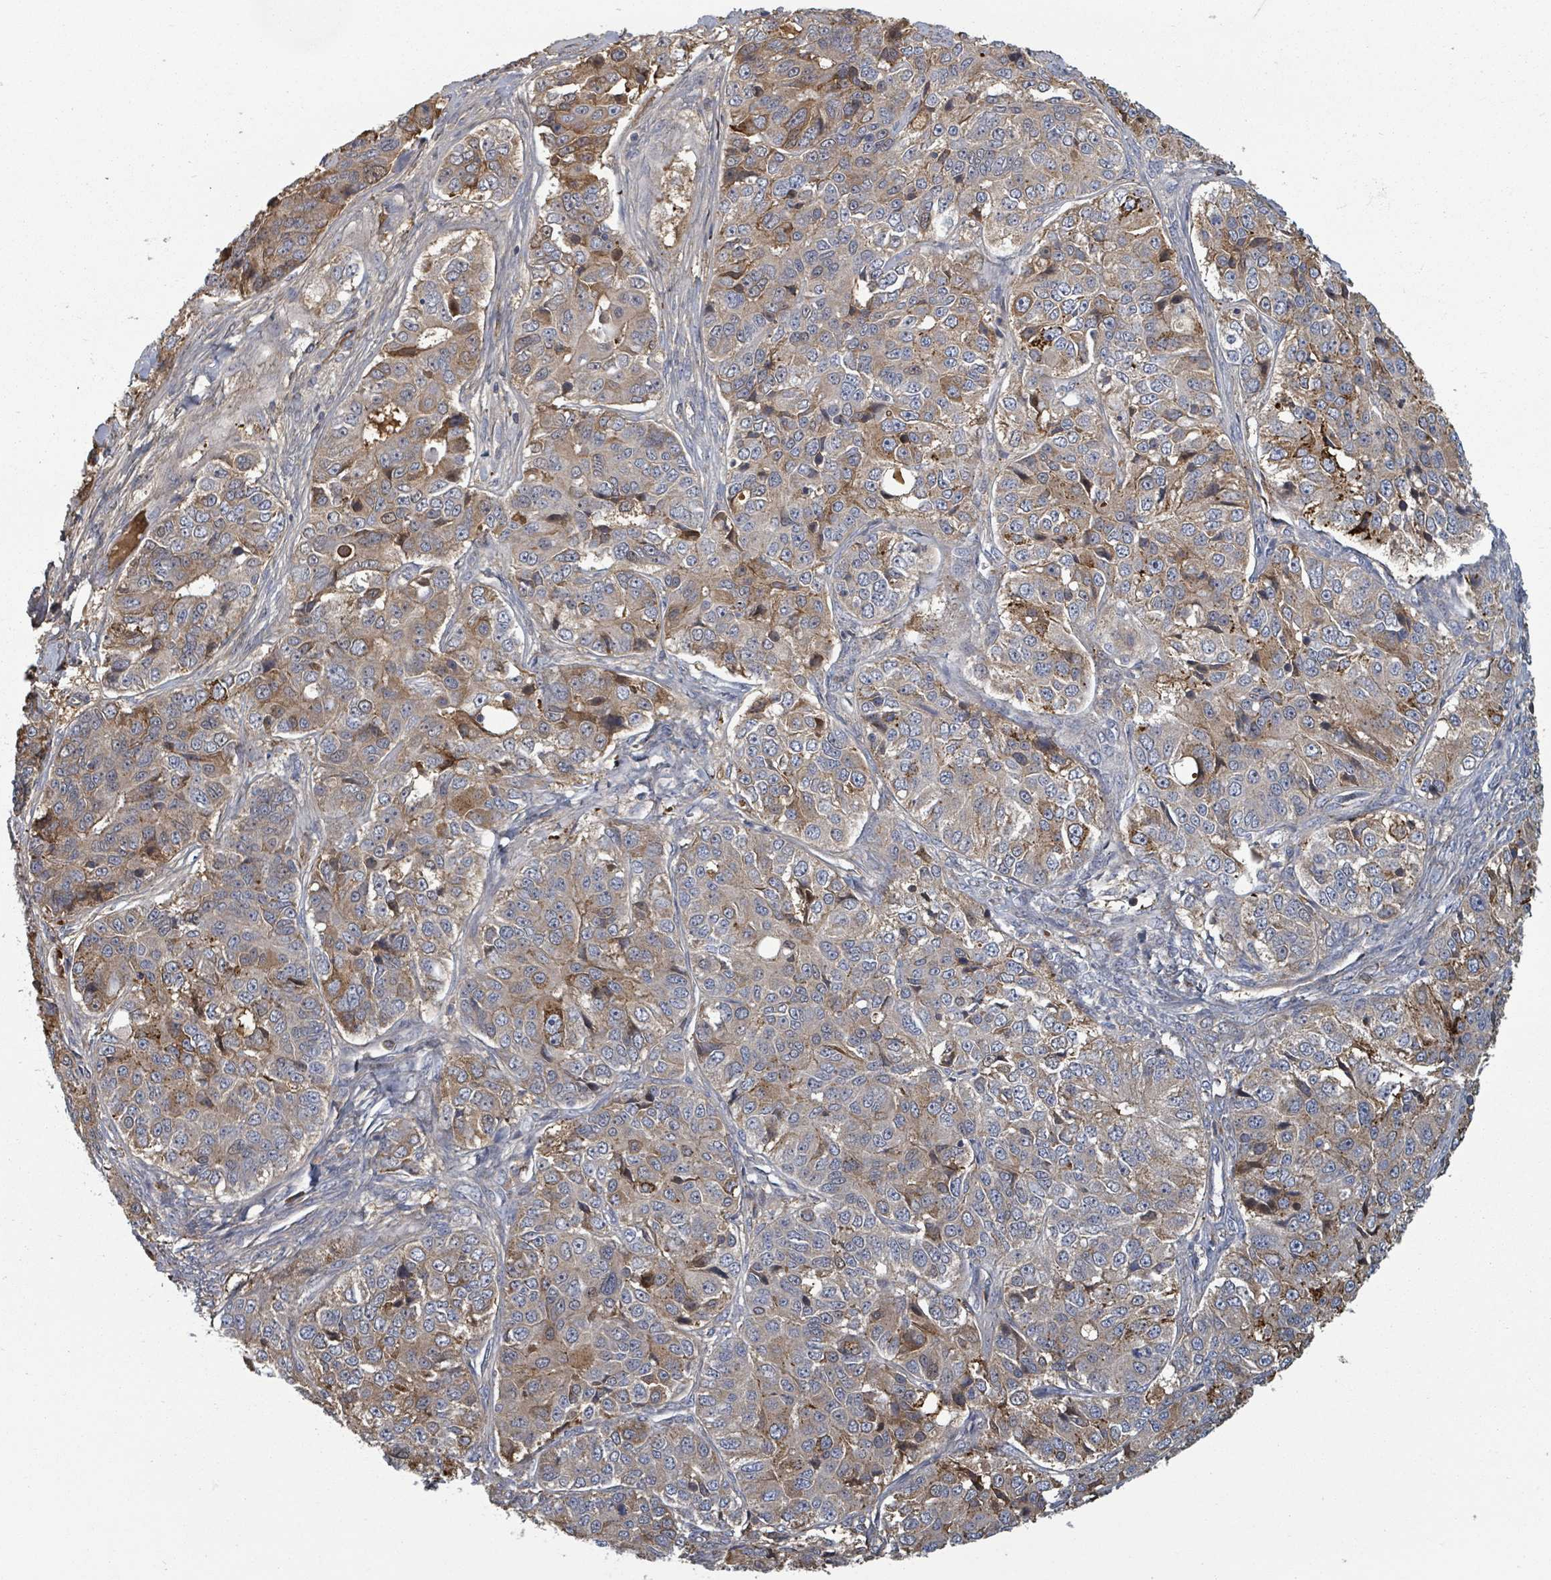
{"staining": {"intensity": "moderate", "quantity": ">75%", "location": "cytoplasmic/membranous"}, "tissue": "ovarian cancer", "cell_type": "Tumor cells", "image_type": "cancer", "snomed": [{"axis": "morphology", "description": "Carcinoma, endometroid"}, {"axis": "topography", "description": "Ovary"}], "caption": "Ovarian cancer (endometroid carcinoma) tissue exhibits moderate cytoplasmic/membranous staining in about >75% of tumor cells (IHC, brightfield microscopy, high magnification).", "gene": "GABBR1", "patient": {"sex": "female", "age": 51}}